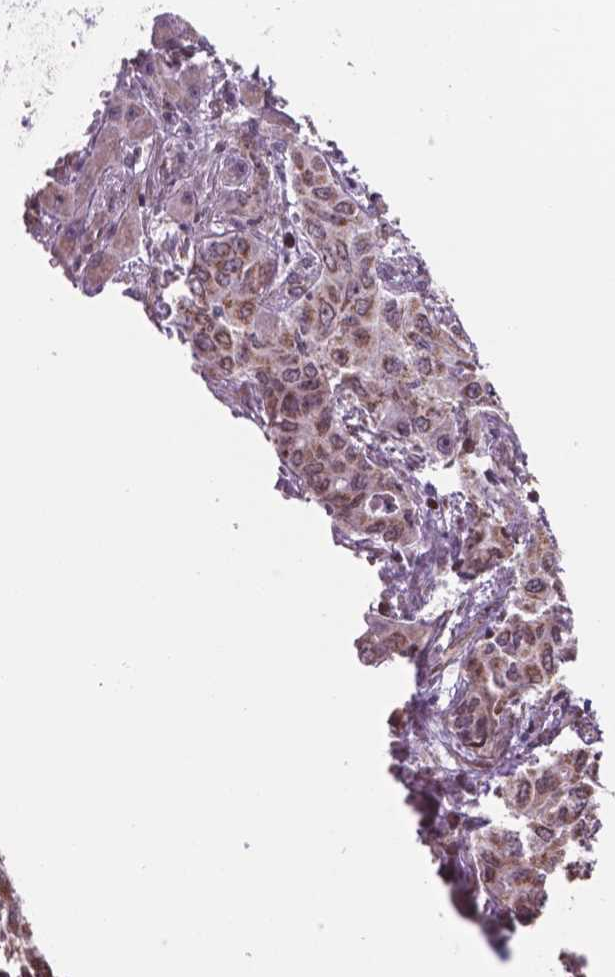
{"staining": {"intensity": "moderate", "quantity": ">75%", "location": "cytoplasmic/membranous"}, "tissue": "liver cancer", "cell_type": "Tumor cells", "image_type": "cancer", "snomed": [{"axis": "morphology", "description": "Cholangiocarcinoma"}, {"axis": "topography", "description": "Liver"}], "caption": "Approximately >75% of tumor cells in liver cancer (cholangiocarcinoma) display moderate cytoplasmic/membranous protein expression as visualized by brown immunohistochemical staining.", "gene": "NDUFA10", "patient": {"sex": "female", "age": 65}}